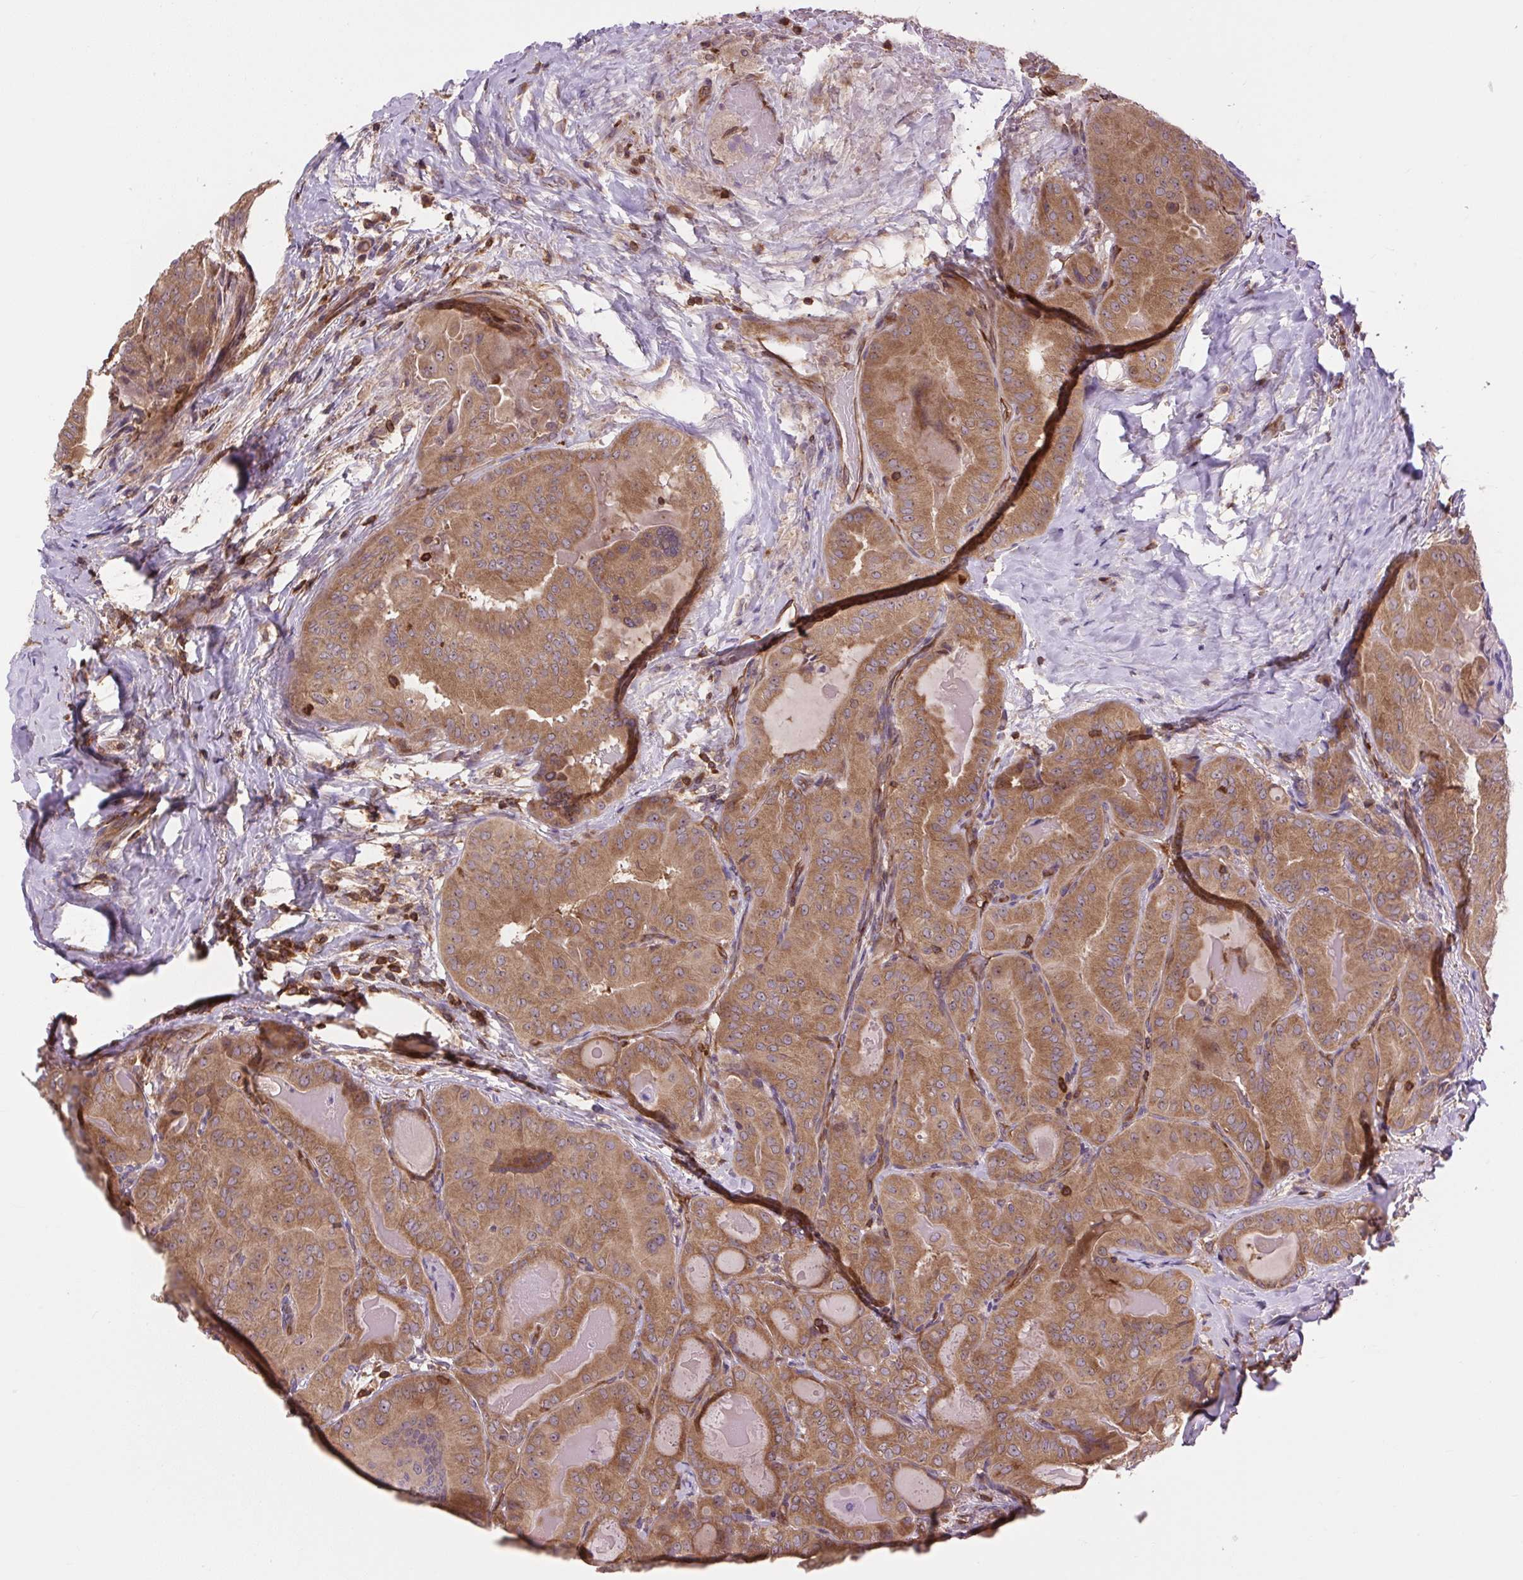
{"staining": {"intensity": "moderate", "quantity": ">75%", "location": "cytoplasmic/membranous"}, "tissue": "thyroid cancer", "cell_type": "Tumor cells", "image_type": "cancer", "snomed": [{"axis": "morphology", "description": "Papillary adenocarcinoma, NOS"}, {"axis": "topography", "description": "Thyroid gland"}], "caption": "Immunohistochemistry image of neoplastic tissue: human thyroid cancer (papillary adenocarcinoma) stained using IHC shows medium levels of moderate protein expression localized specifically in the cytoplasmic/membranous of tumor cells, appearing as a cytoplasmic/membranous brown color.", "gene": "PLCG1", "patient": {"sex": "female", "age": 68}}